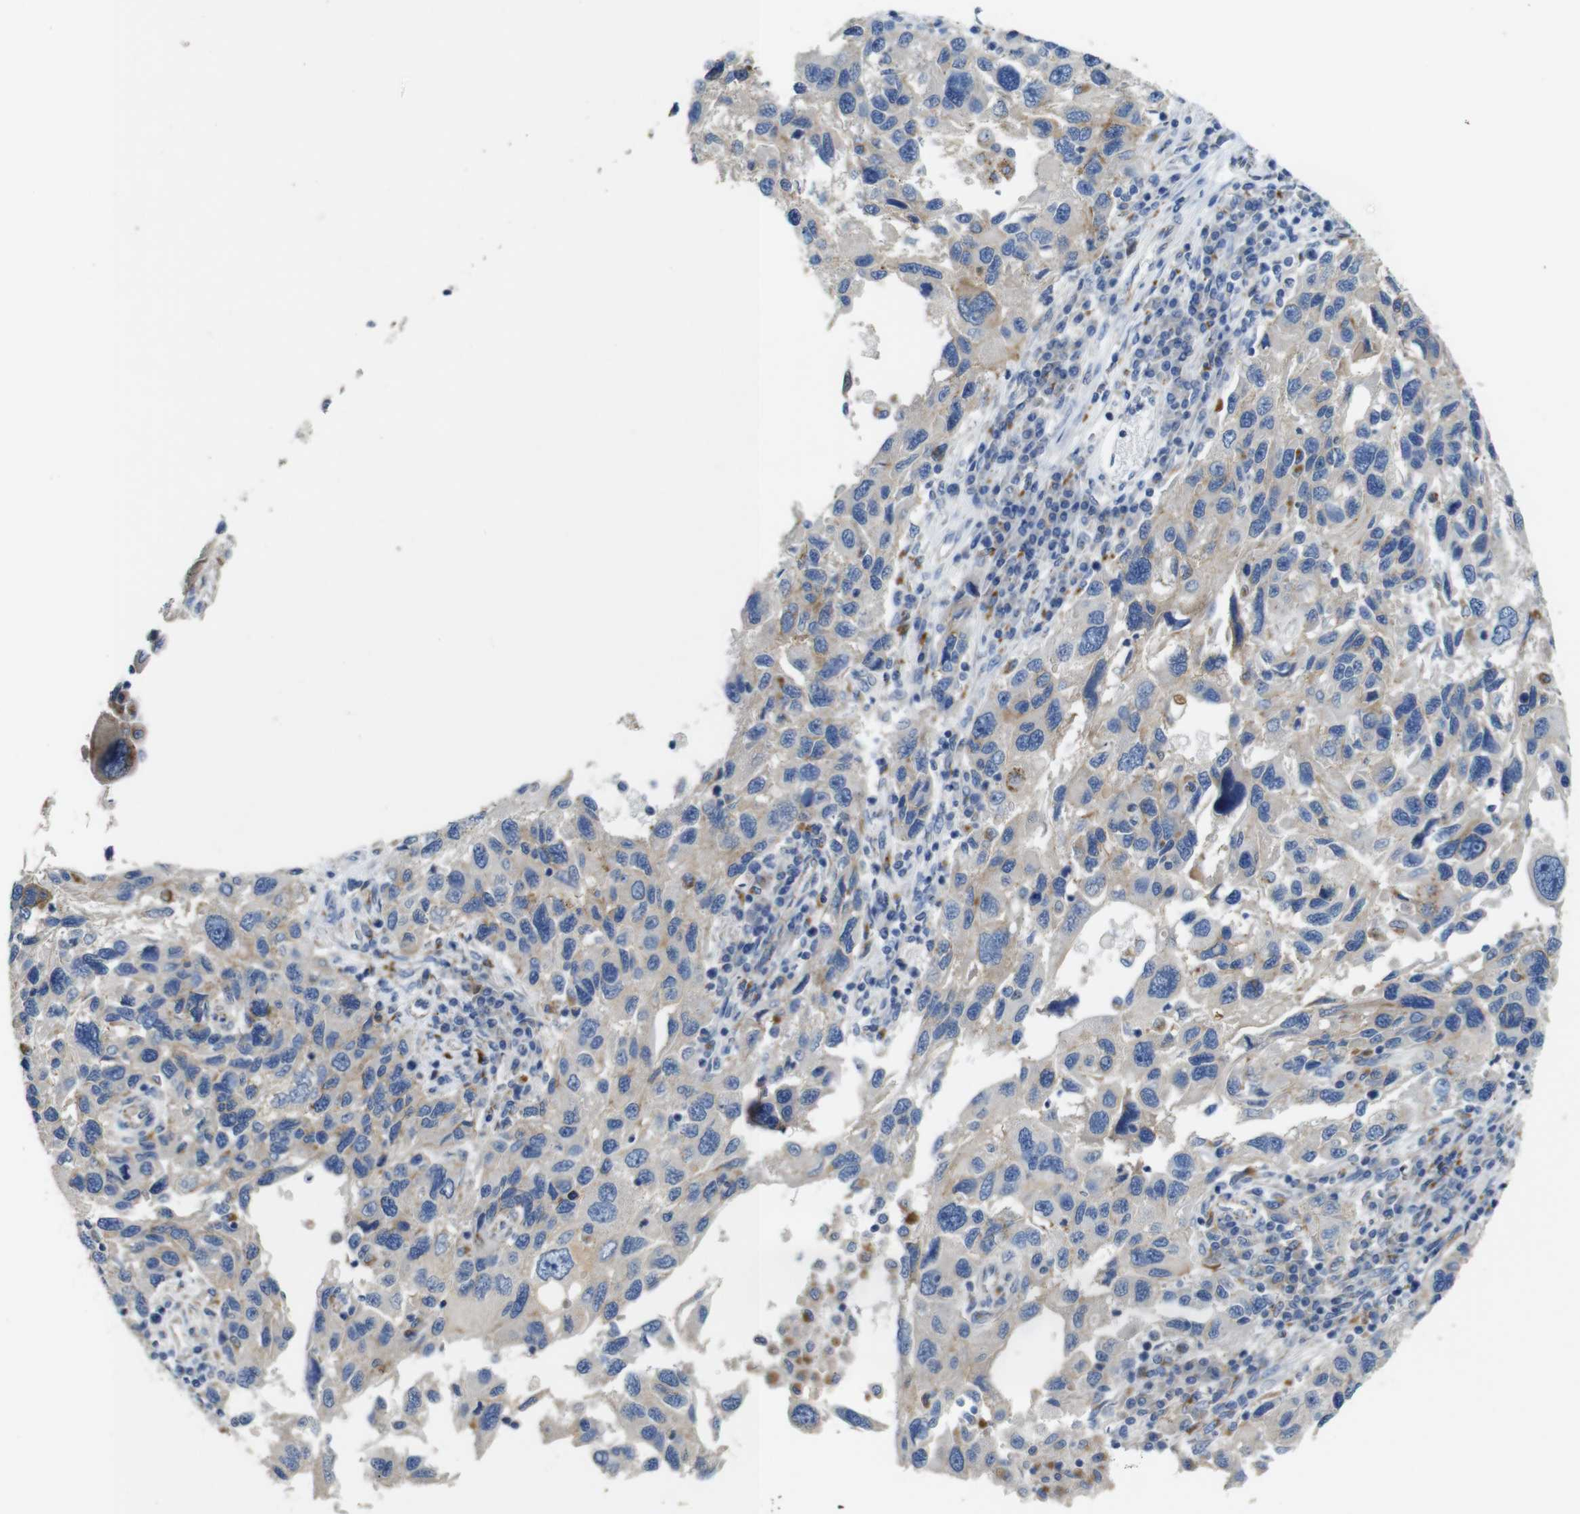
{"staining": {"intensity": "negative", "quantity": "none", "location": "none"}, "tissue": "melanoma", "cell_type": "Tumor cells", "image_type": "cancer", "snomed": [{"axis": "morphology", "description": "Malignant melanoma, NOS"}, {"axis": "topography", "description": "Skin"}], "caption": "There is no significant staining in tumor cells of malignant melanoma.", "gene": "NHLRC3", "patient": {"sex": "male", "age": 53}}